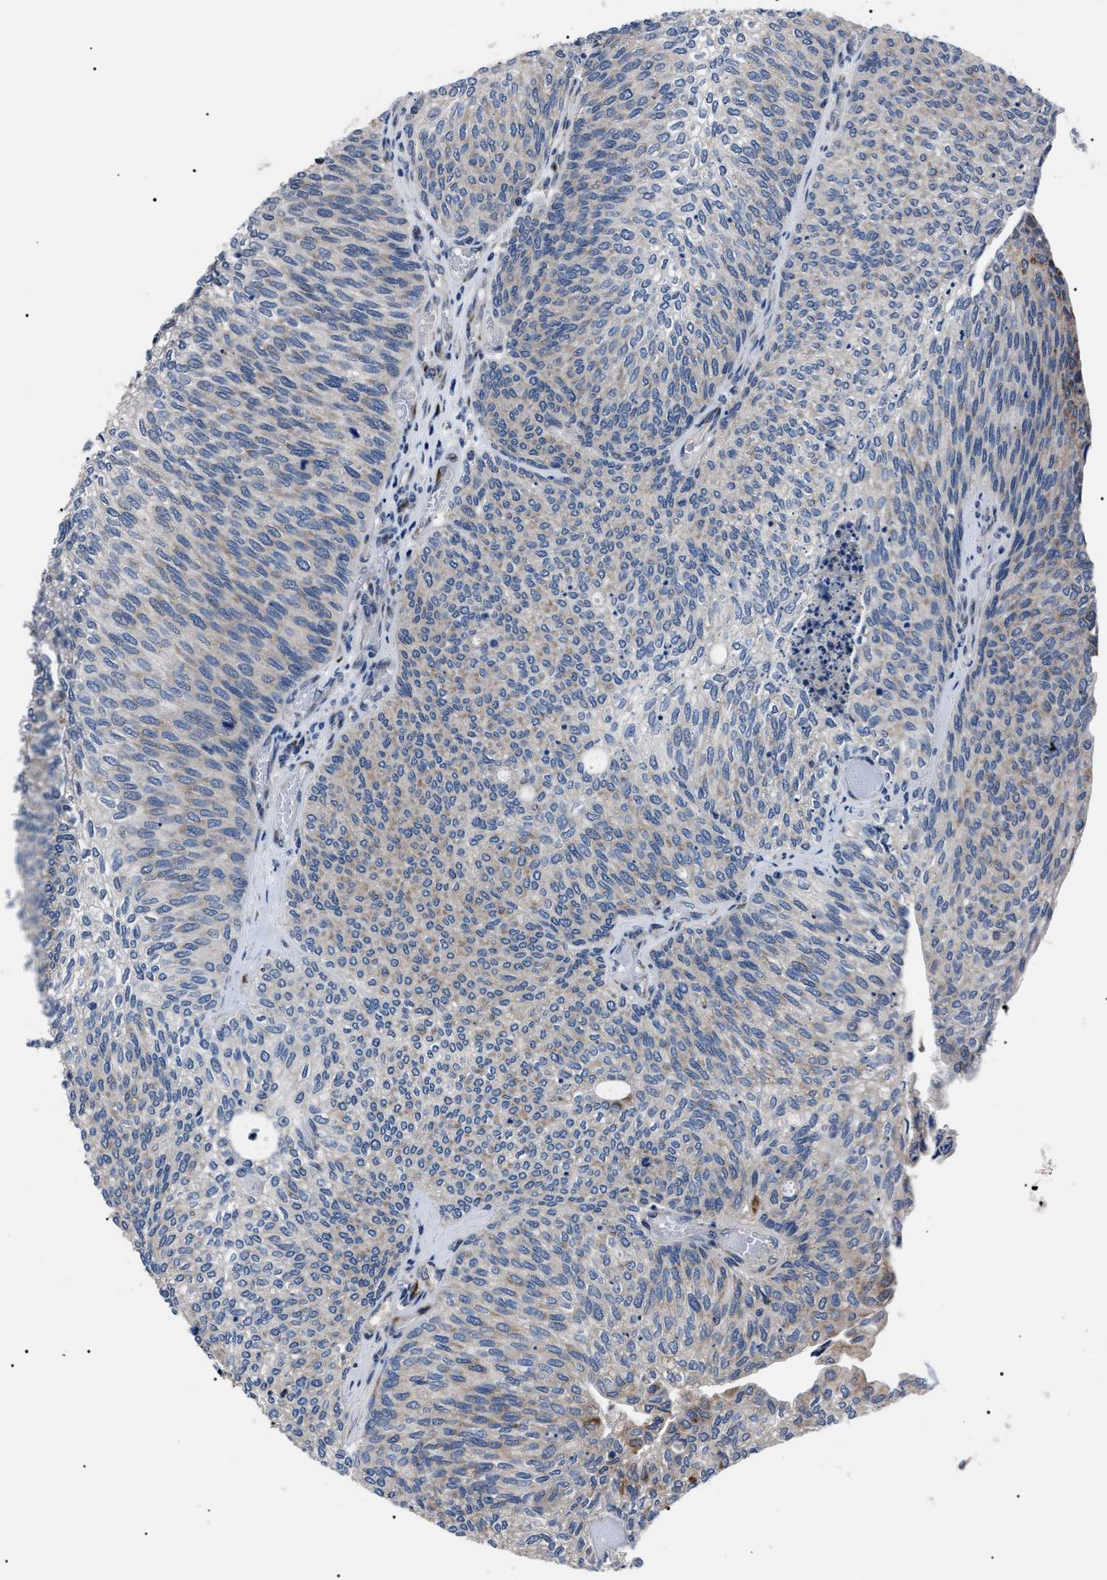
{"staining": {"intensity": "weak", "quantity": "<25%", "location": "cytoplasmic/membranous"}, "tissue": "urothelial cancer", "cell_type": "Tumor cells", "image_type": "cancer", "snomed": [{"axis": "morphology", "description": "Urothelial carcinoma, Low grade"}, {"axis": "topography", "description": "Urinary bladder"}], "caption": "This is an immunohistochemistry histopathology image of urothelial cancer. There is no expression in tumor cells.", "gene": "LRRC14", "patient": {"sex": "female", "age": 79}}